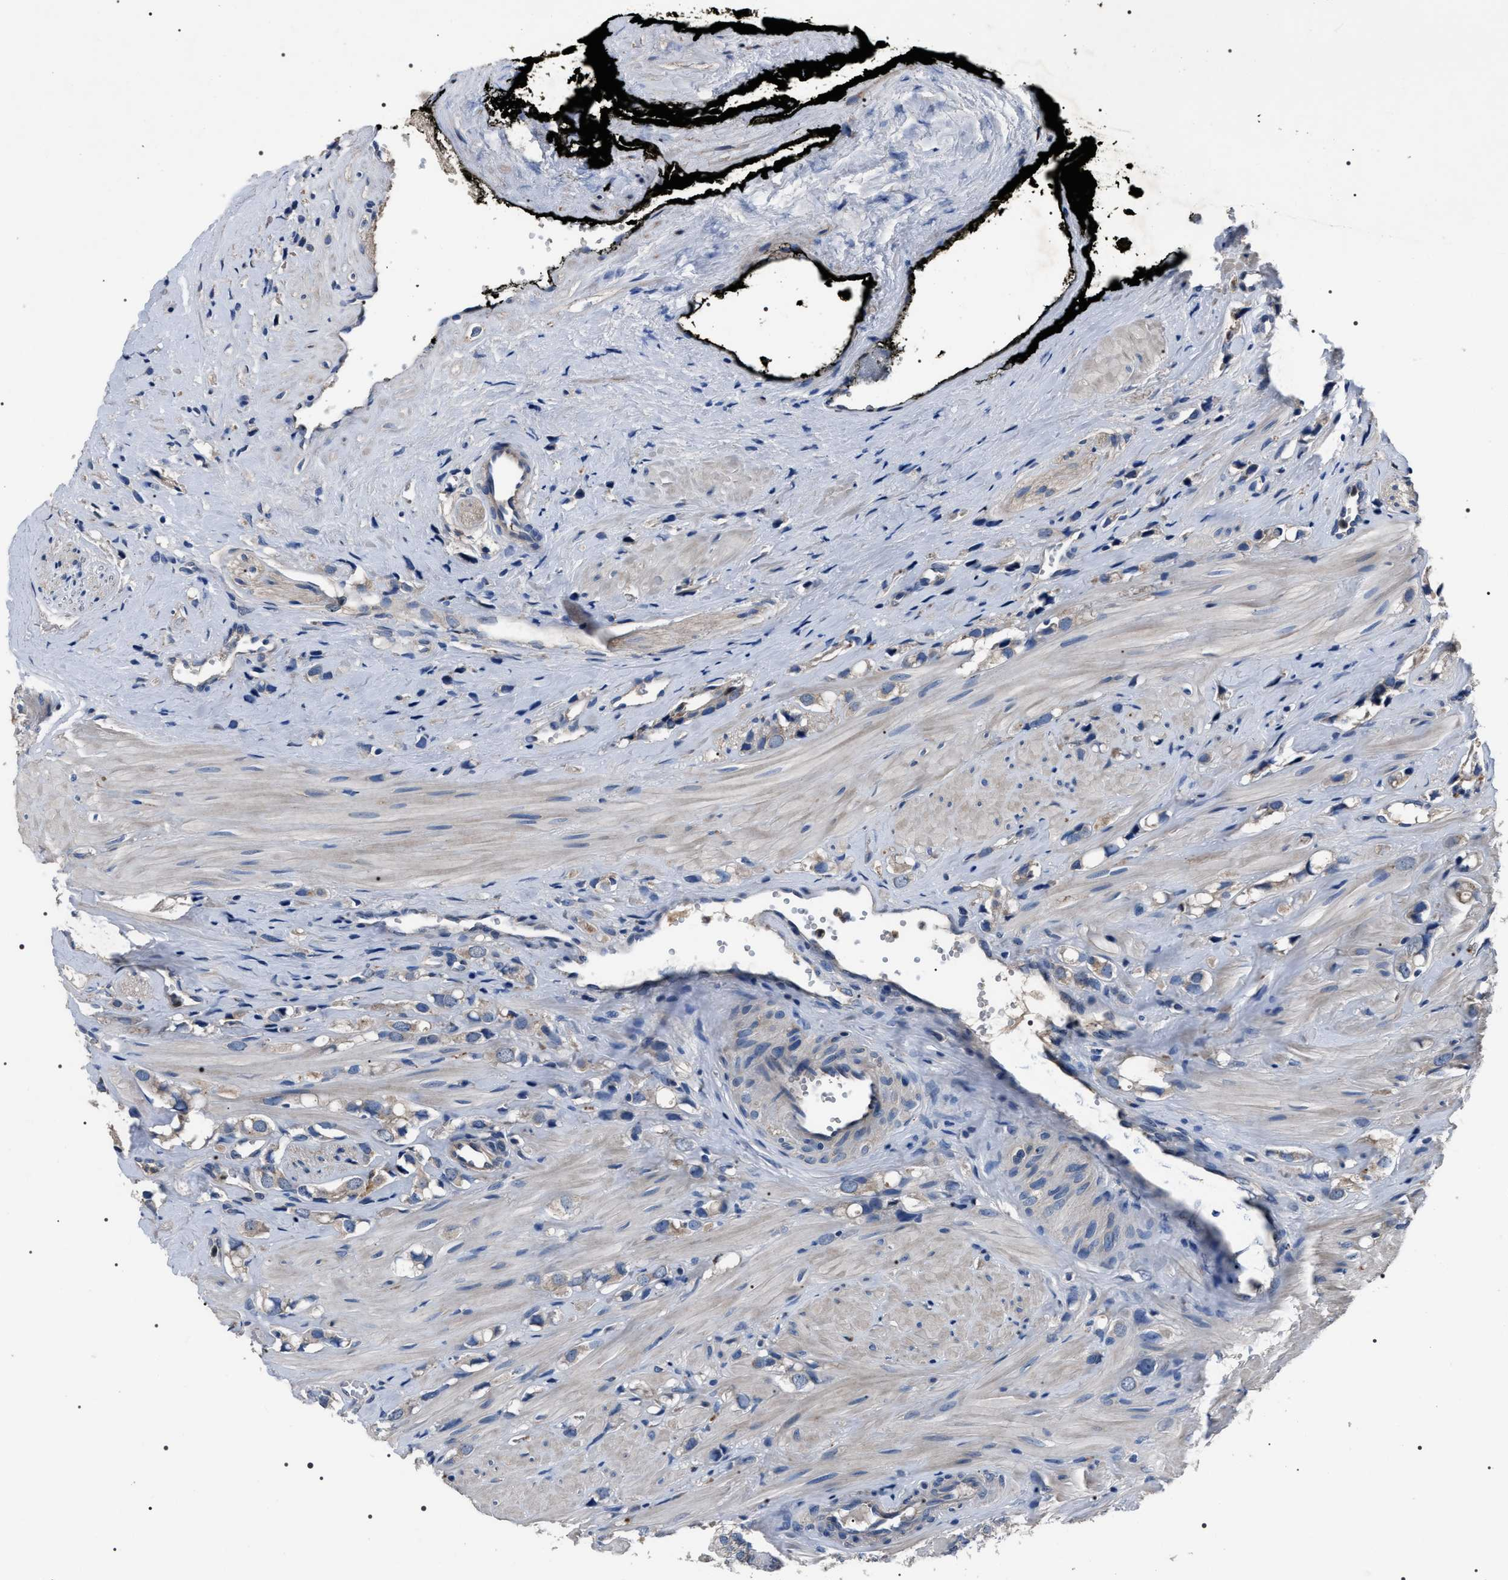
{"staining": {"intensity": "negative", "quantity": "none", "location": "none"}, "tissue": "prostate cancer", "cell_type": "Tumor cells", "image_type": "cancer", "snomed": [{"axis": "morphology", "description": "Adenocarcinoma, High grade"}, {"axis": "topography", "description": "Prostate"}], "caption": "DAB (3,3'-diaminobenzidine) immunohistochemical staining of prostate cancer (high-grade adenocarcinoma) displays no significant positivity in tumor cells. (IHC, brightfield microscopy, high magnification).", "gene": "TRIM54", "patient": {"sex": "male", "age": 52}}